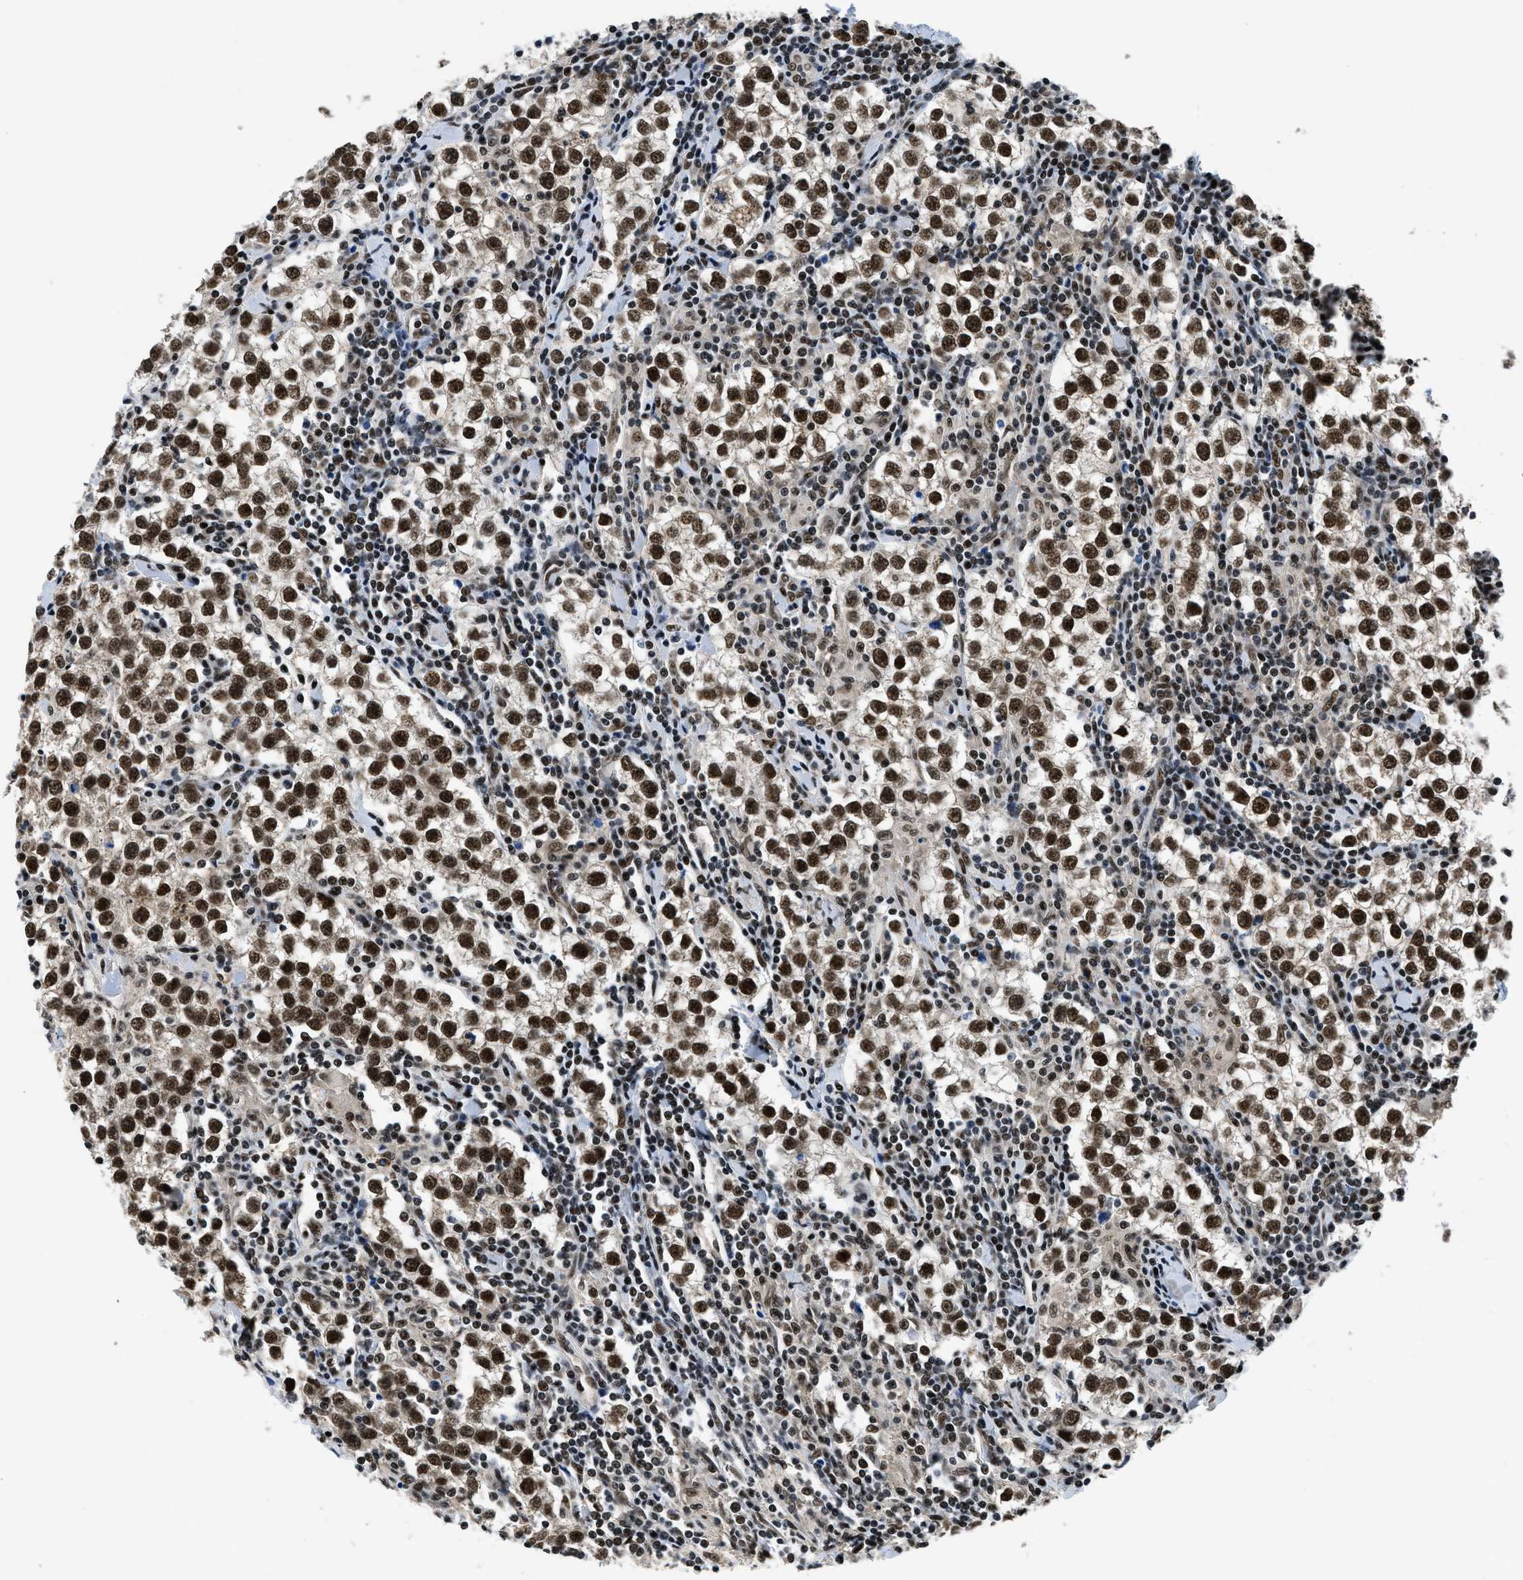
{"staining": {"intensity": "strong", "quantity": ">75%", "location": "nuclear"}, "tissue": "testis cancer", "cell_type": "Tumor cells", "image_type": "cancer", "snomed": [{"axis": "morphology", "description": "Seminoma, NOS"}, {"axis": "morphology", "description": "Carcinoma, Embryonal, NOS"}, {"axis": "topography", "description": "Testis"}], "caption": "The image exhibits staining of testis cancer (embryonal carcinoma), revealing strong nuclear protein staining (brown color) within tumor cells.", "gene": "HNRNPH2", "patient": {"sex": "male", "age": 36}}